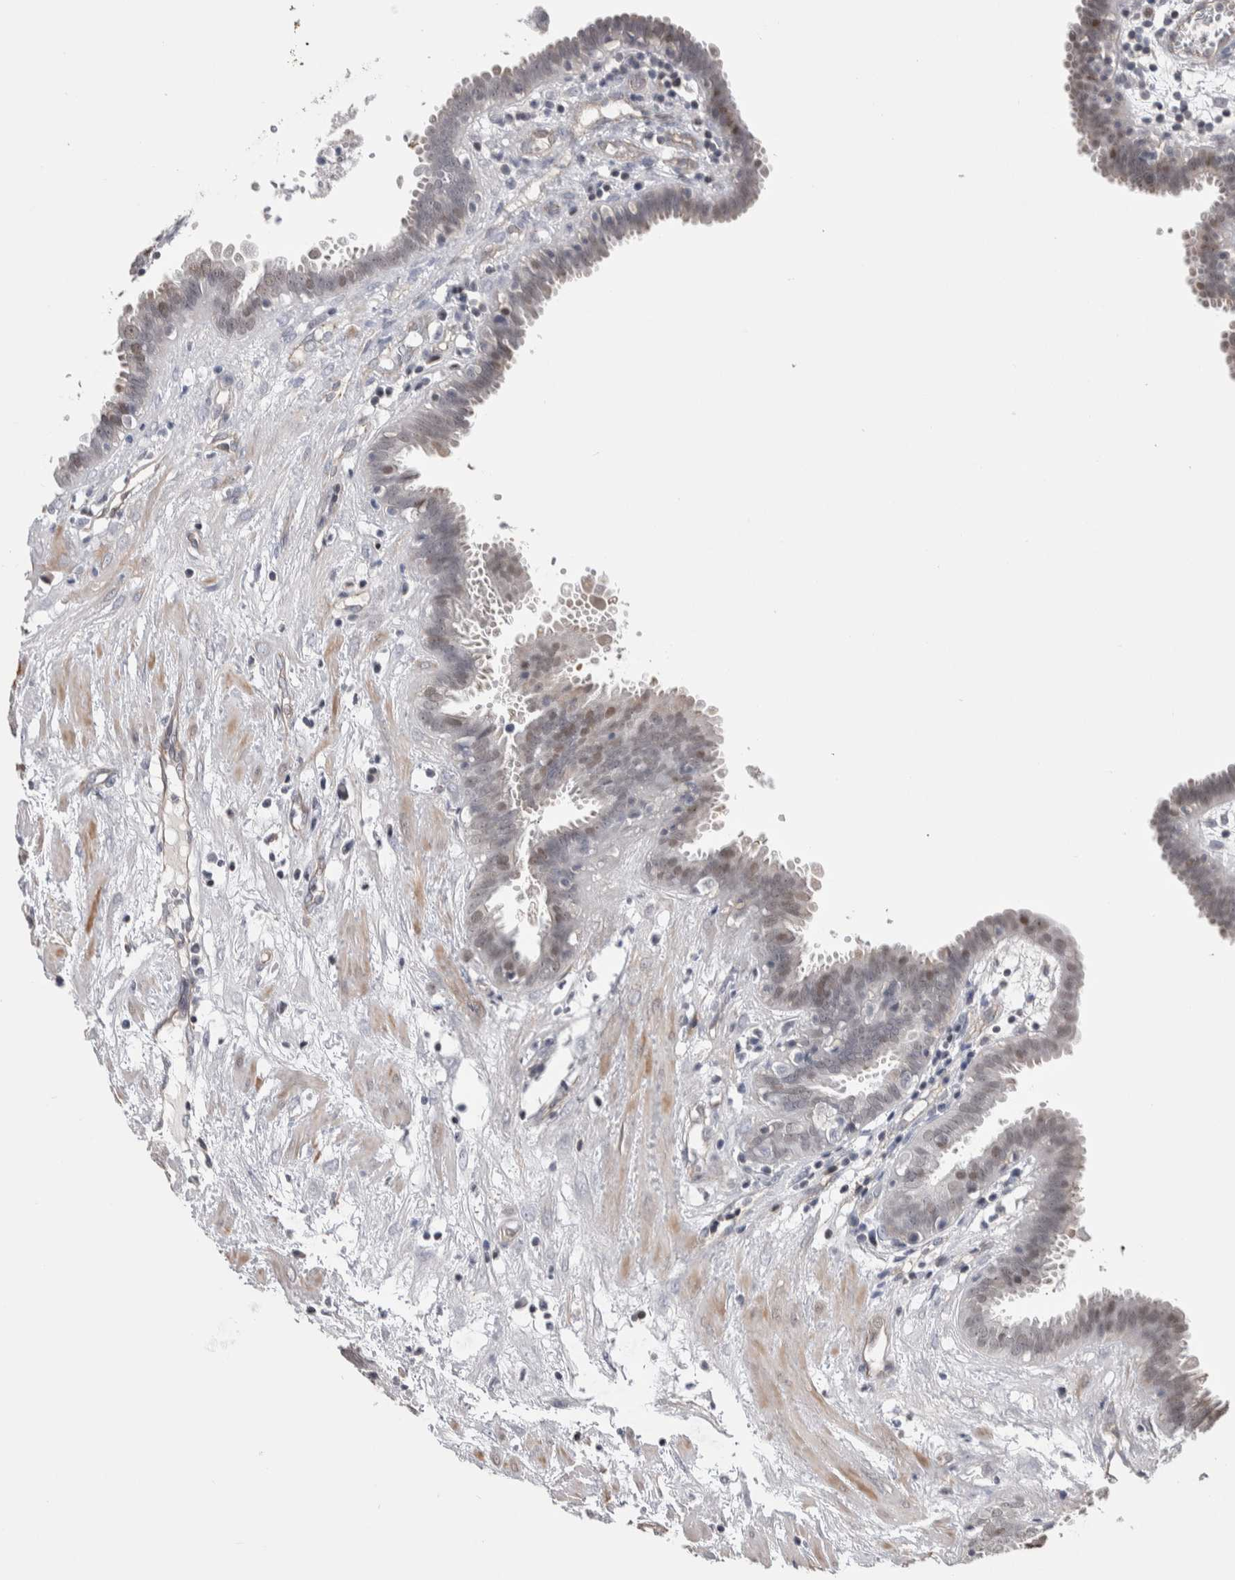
{"staining": {"intensity": "weak", "quantity": "25%-75%", "location": "nuclear"}, "tissue": "fallopian tube", "cell_type": "Glandular cells", "image_type": "normal", "snomed": [{"axis": "morphology", "description": "Normal tissue, NOS"}, {"axis": "topography", "description": "Fallopian tube"}, {"axis": "topography", "description": "Placenta"}], "caption": "Protein expression analysis of normal fallopian tube reveals weak nuclear staining in approximately 25%-75% of glandular cells. (DAB IHC with brightfield microscopy, high magnification).", "gene": "ZBTB49", "patient": {"sex": "female", "age": 32}}